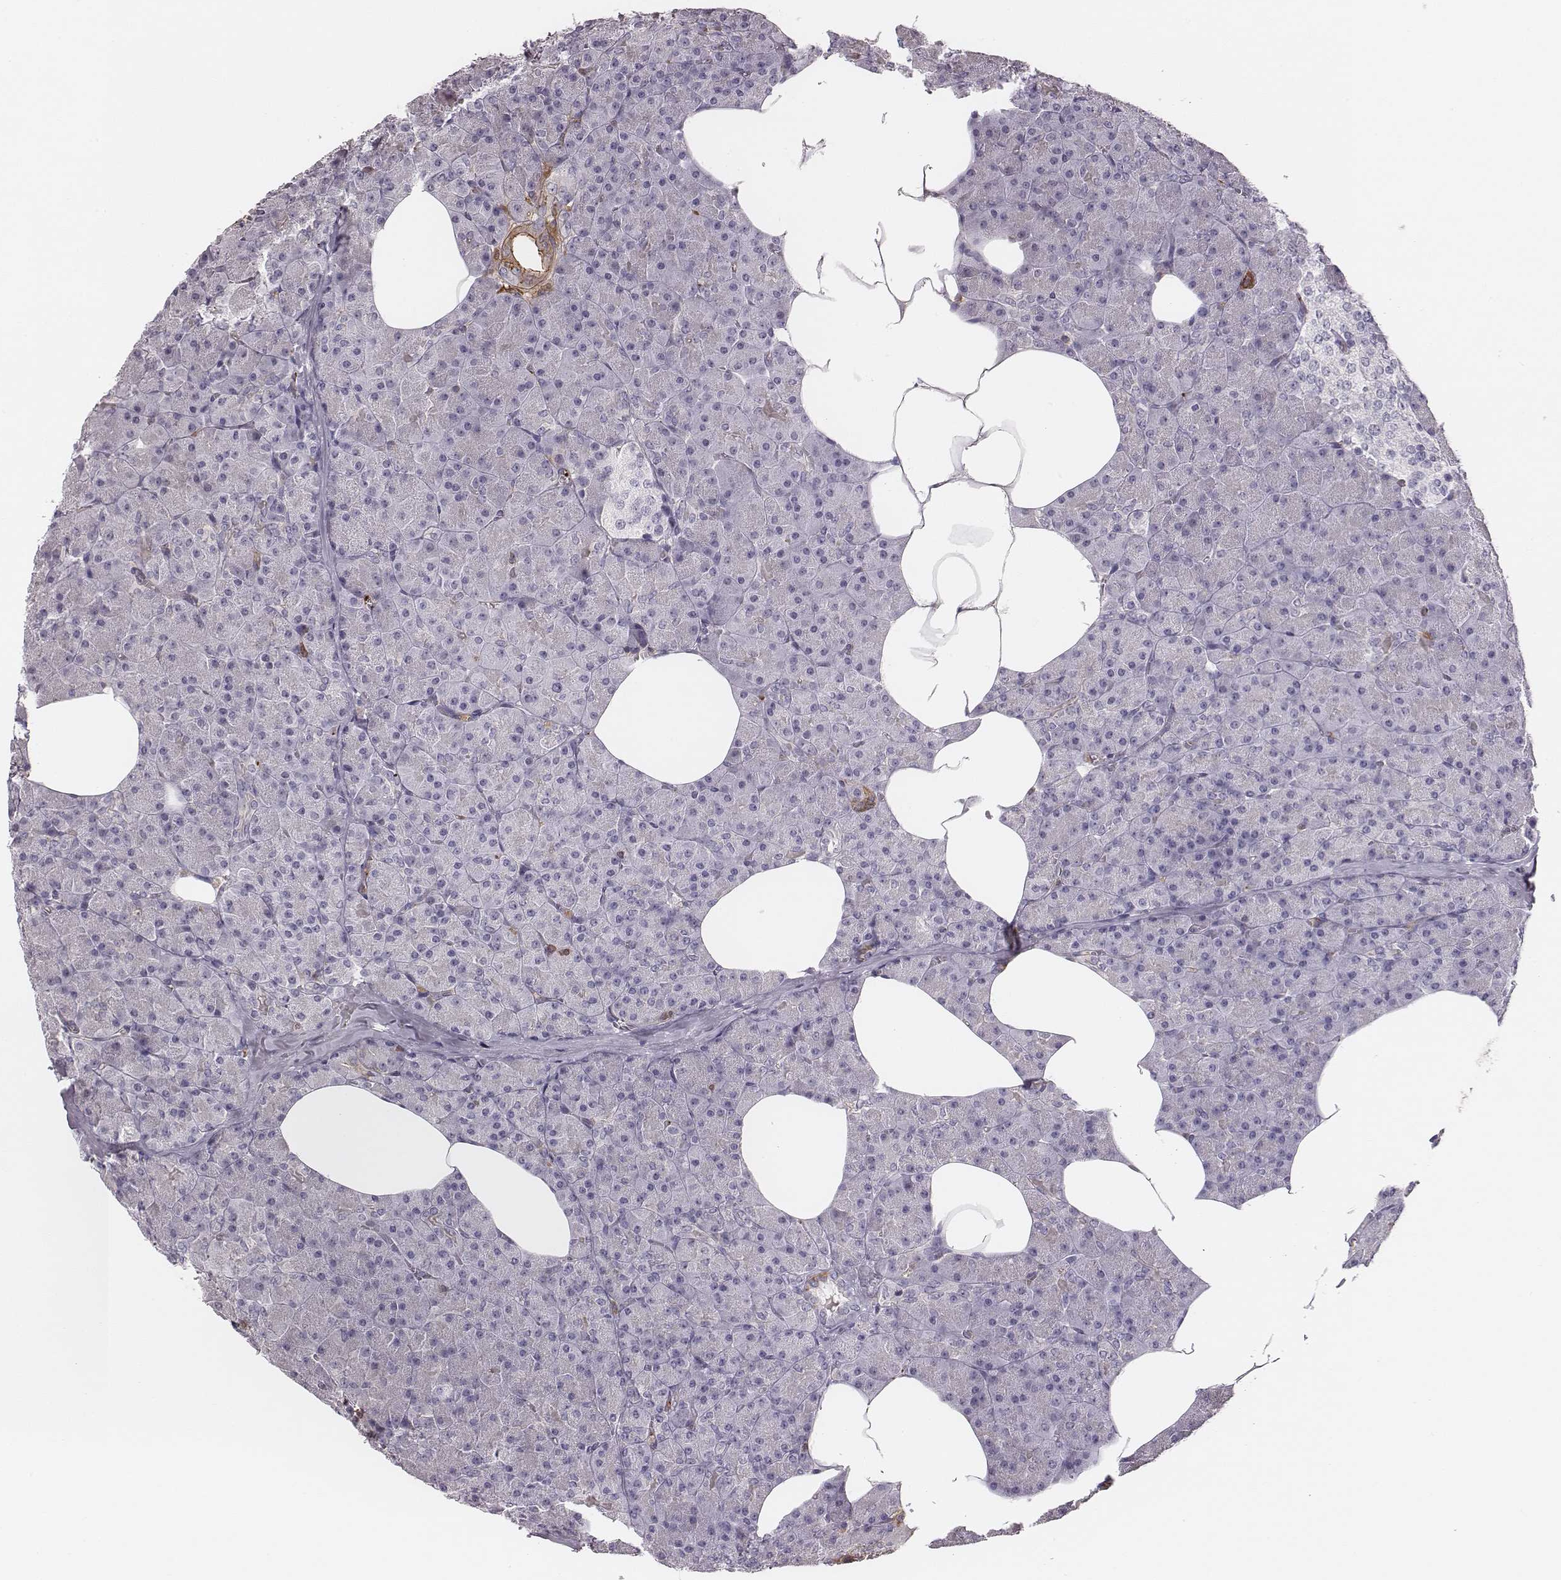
{"staining": {"intensity": "negative", "quantity": "none", "location": "none"}, "tissue": "pancreas", "cell_type": "Exocrine glandular cells", "image_type": "normal", "snomed": [{"axis": "morphology", "description": "Normal tissue, NOS"}, {"axis": "topography", "description": "Pancreas"}], "caption": "Photomicrograph shows no significant protein staining in exocrine glandular cells of unremarkable pancreas.", "gene": "ZYX", "patient": {"sex": "female", "age": 45}}